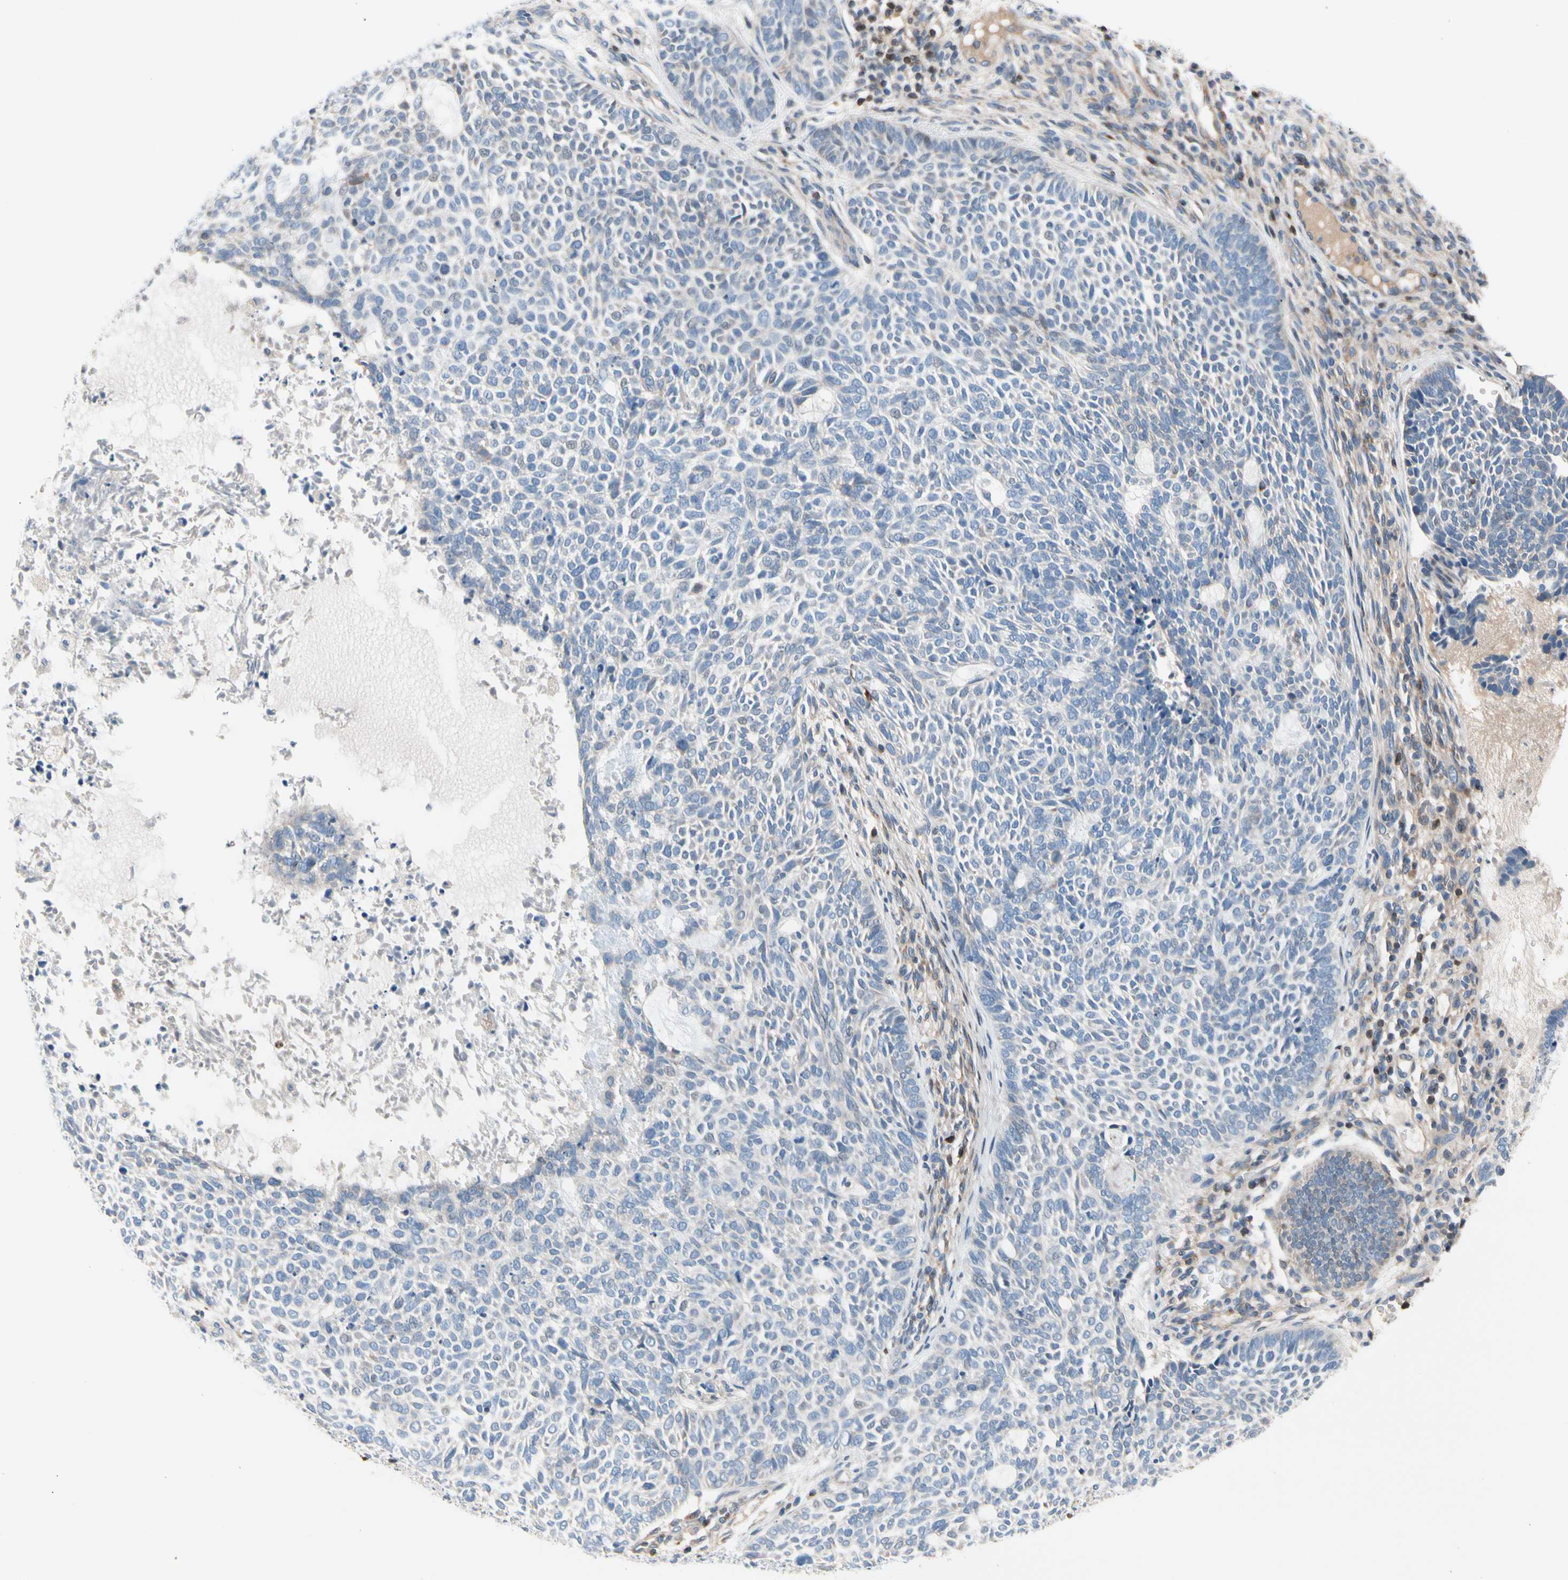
{"staining": {"intensity": "negative", "quantity": "none", "location": "none"}, "tissue": "skin cancer", "cell_type": "Tumor cells", "image_type": "cancer", "snomed": [{"axis": "morphology", "description": "Basal cell carcinoma"}, {"axis": "topography", "description": "Skin"}], "caption": "A high-resolution histopathology image shows IHC staining of skin cancer, which displays no significant positivity in tumor cells. The staining is performed using DAB brown chromogen with nuclei counter-stained in using hematoxylin.", "gene": "MAP3K3", "patient": {"sex": "male", "age": 87}}